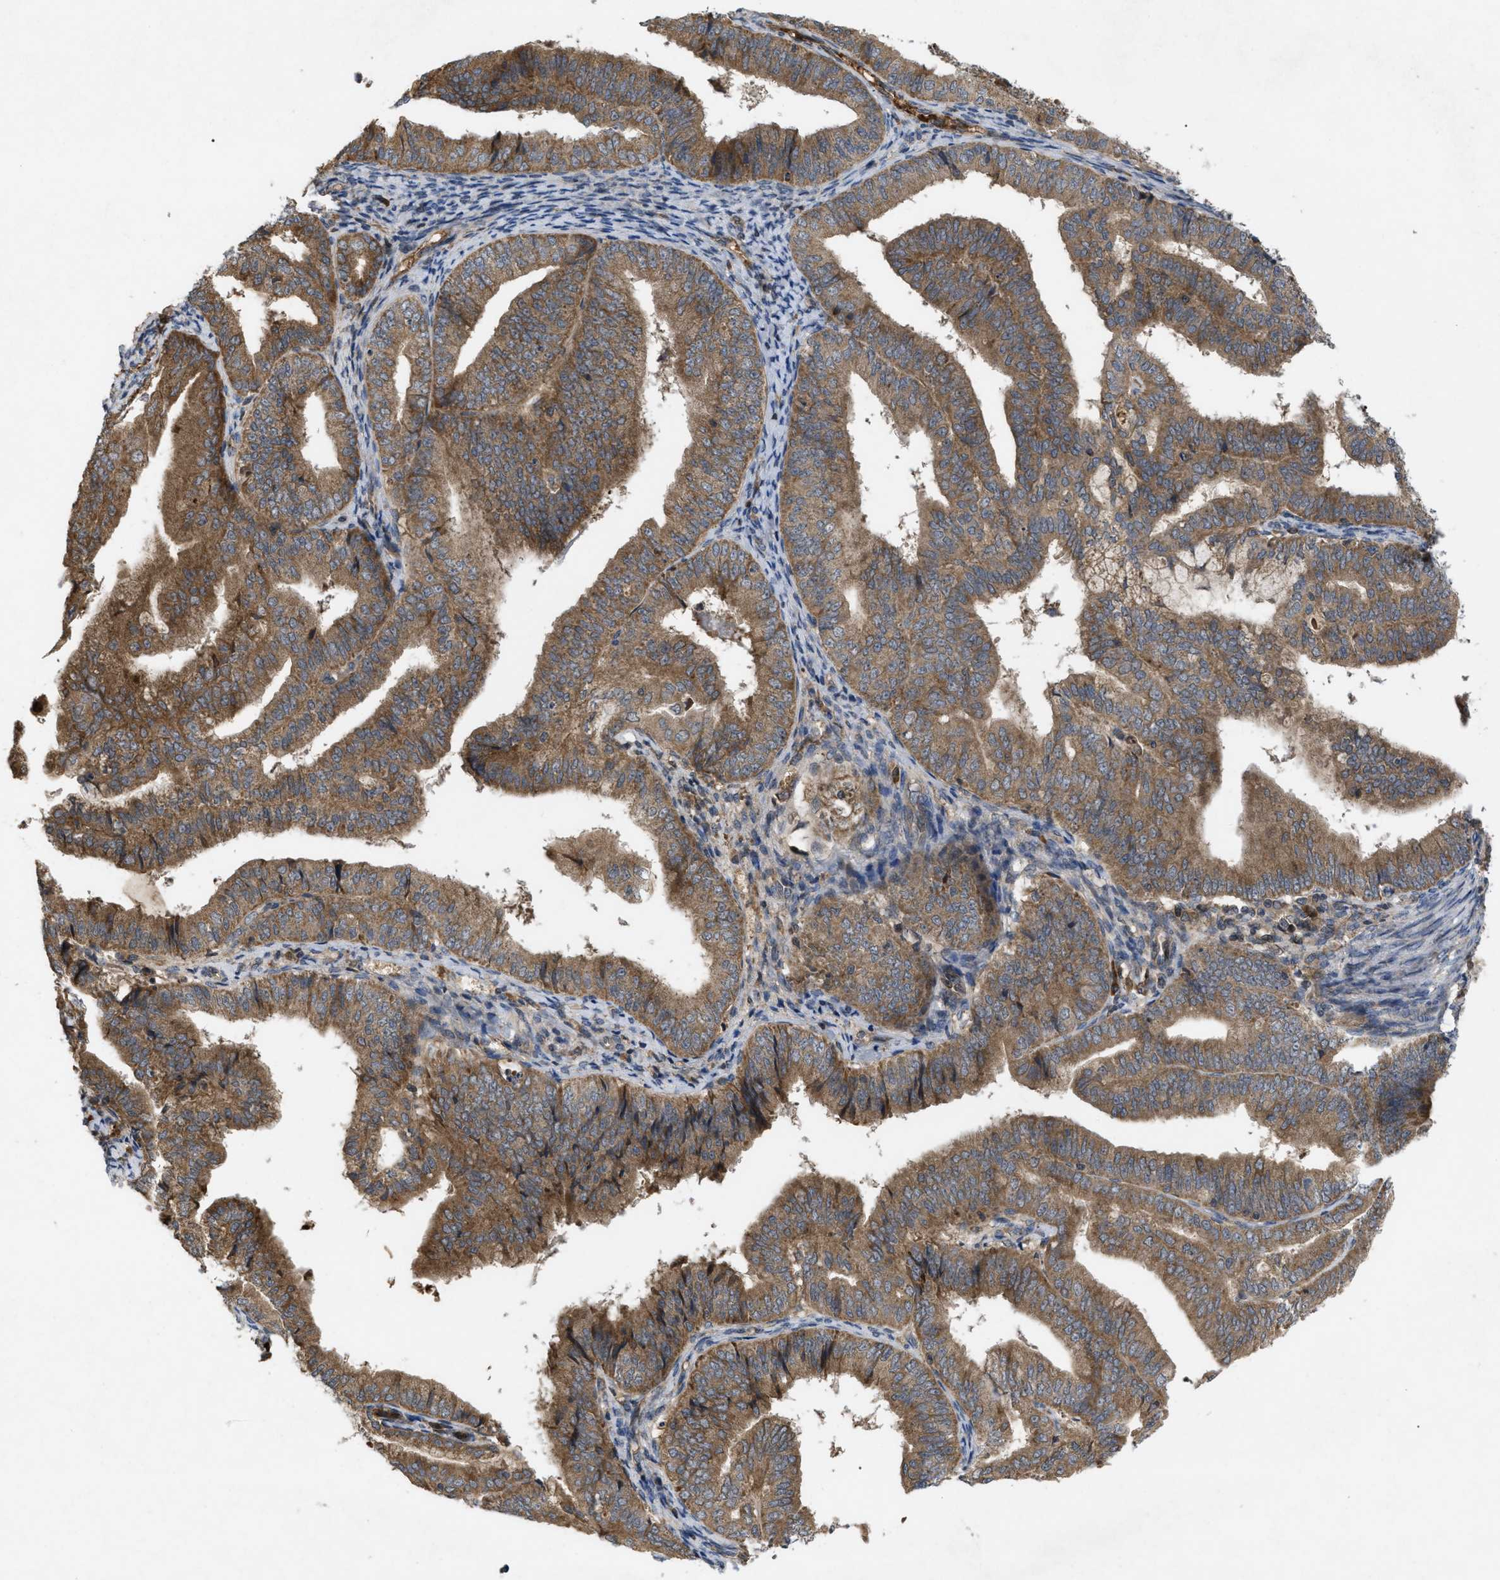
{"staining": {"intensity": "moderate", "quantity": ">75%", "location": "cytoplasmic/membranous"}, "tissue": "endometrial cancer", "cell_type": "Tumor cells", "image_type": "cancer", "snomed": [{"axis": "morphology", "description": "Adenocarcinoma, NOS"}, {"axis": "topography", "description": "Endometrium"}], "caption": "Immunohistochemical staining of human endometrial cancer (adenocarcinoma) displays medium levels of moderate cytoplasmic/membranous staining in about >75% of tumor cells.", "gene": "RAB2A", "patient": {"sex": "female", "age": 63}}